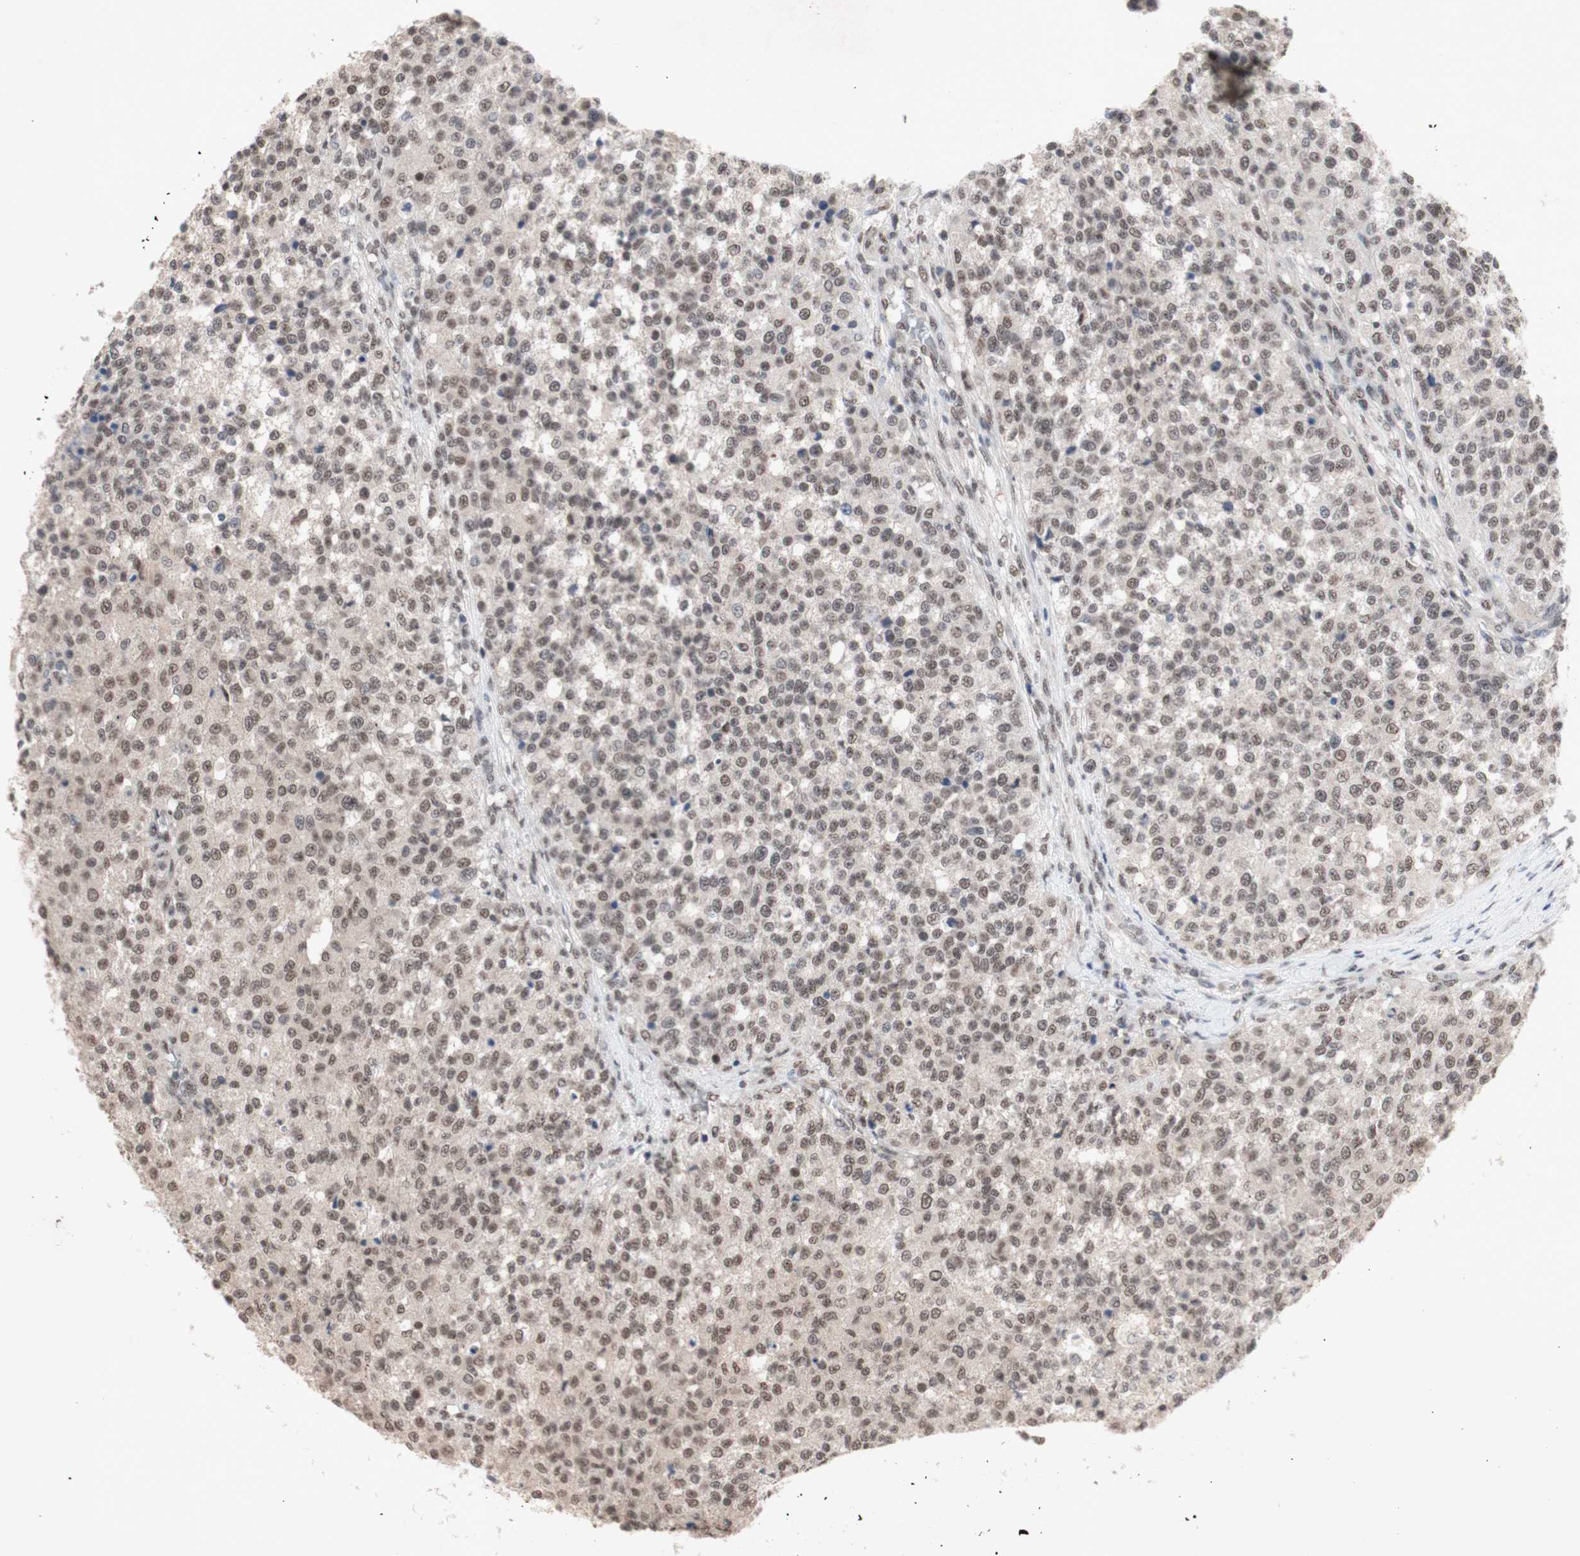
{"staining": {"intensity": "weak", "quantity": ">75%", "location": "nuclear"}, "tissue": "testis cancer", "cell_type": "Tumor cells", "image_type": "cancer", "snomed": [{"axis": "morphology", "description": "Seminoma, NOS"}, {"axis": "topography", "description": "Testis"}], "caption": "A micrograph of testis cancer (seminoma) stained for a protein exhibits weak nuclear brown staining in tumor cells.", "gene": "SFPQ", "patient": {"sex": "male", "age": 59}}